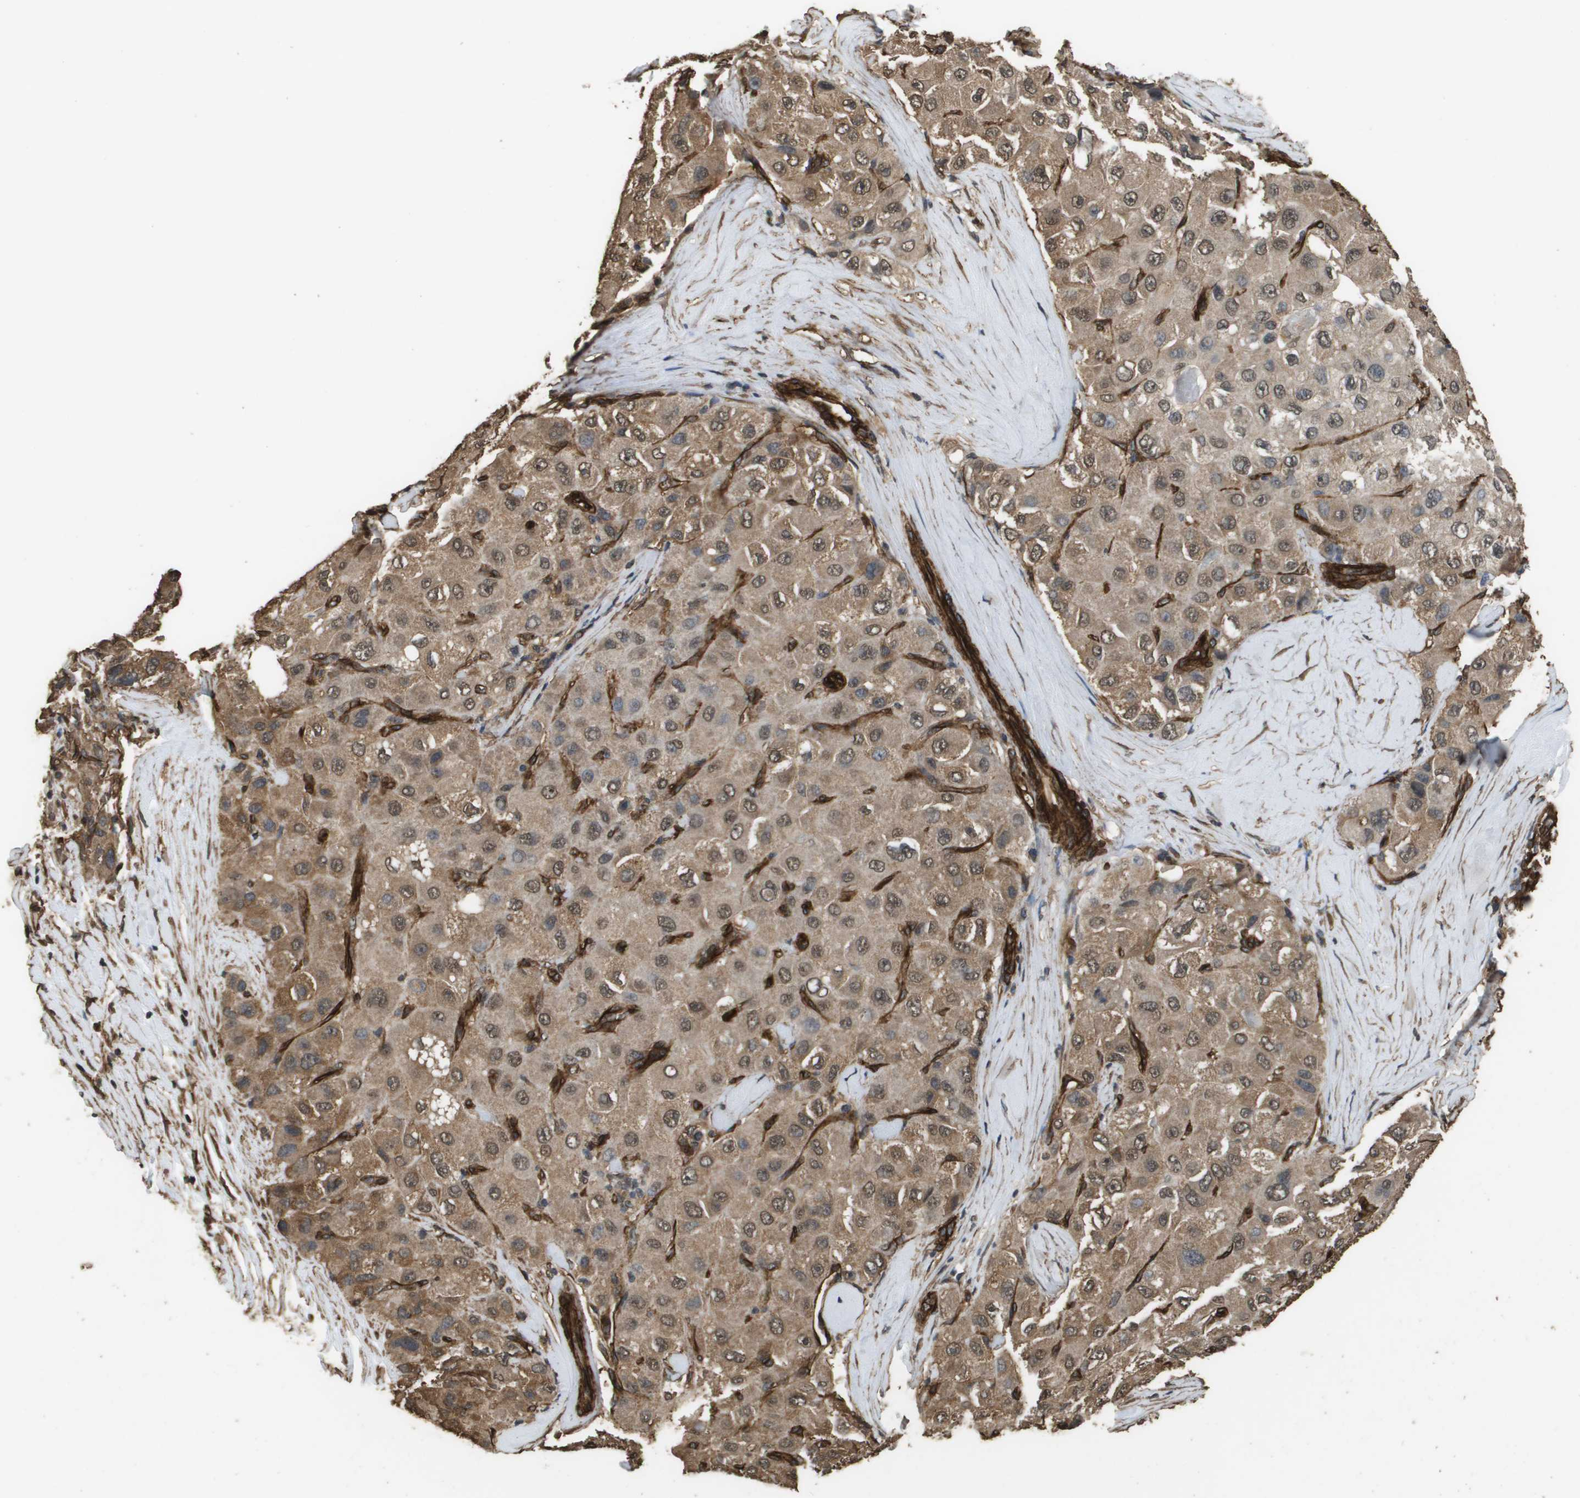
{"staining": {"intensity": "moderate", "quantity": ">75%", "location": "cytoplasmic/membranous,nuclear"}, "tissue": "liver cancer", "cell_type": "Tumor cells", "image_type": "cancer", "snomed": [{"axis": "morphology", "description": "Carcinoma, Hepatocellular, NOS"}, {"axis": "topography", "description": "Liver"}], "caption": "Immunohistochemical staining of human liver hepatocellular carcinoma displays moderate cytoplasmic/membranous and nuclear protein positivity in approximately >75% of tumor cells.", "gene": "AAMP", "patient": {"sex": "male", "age": 80}}